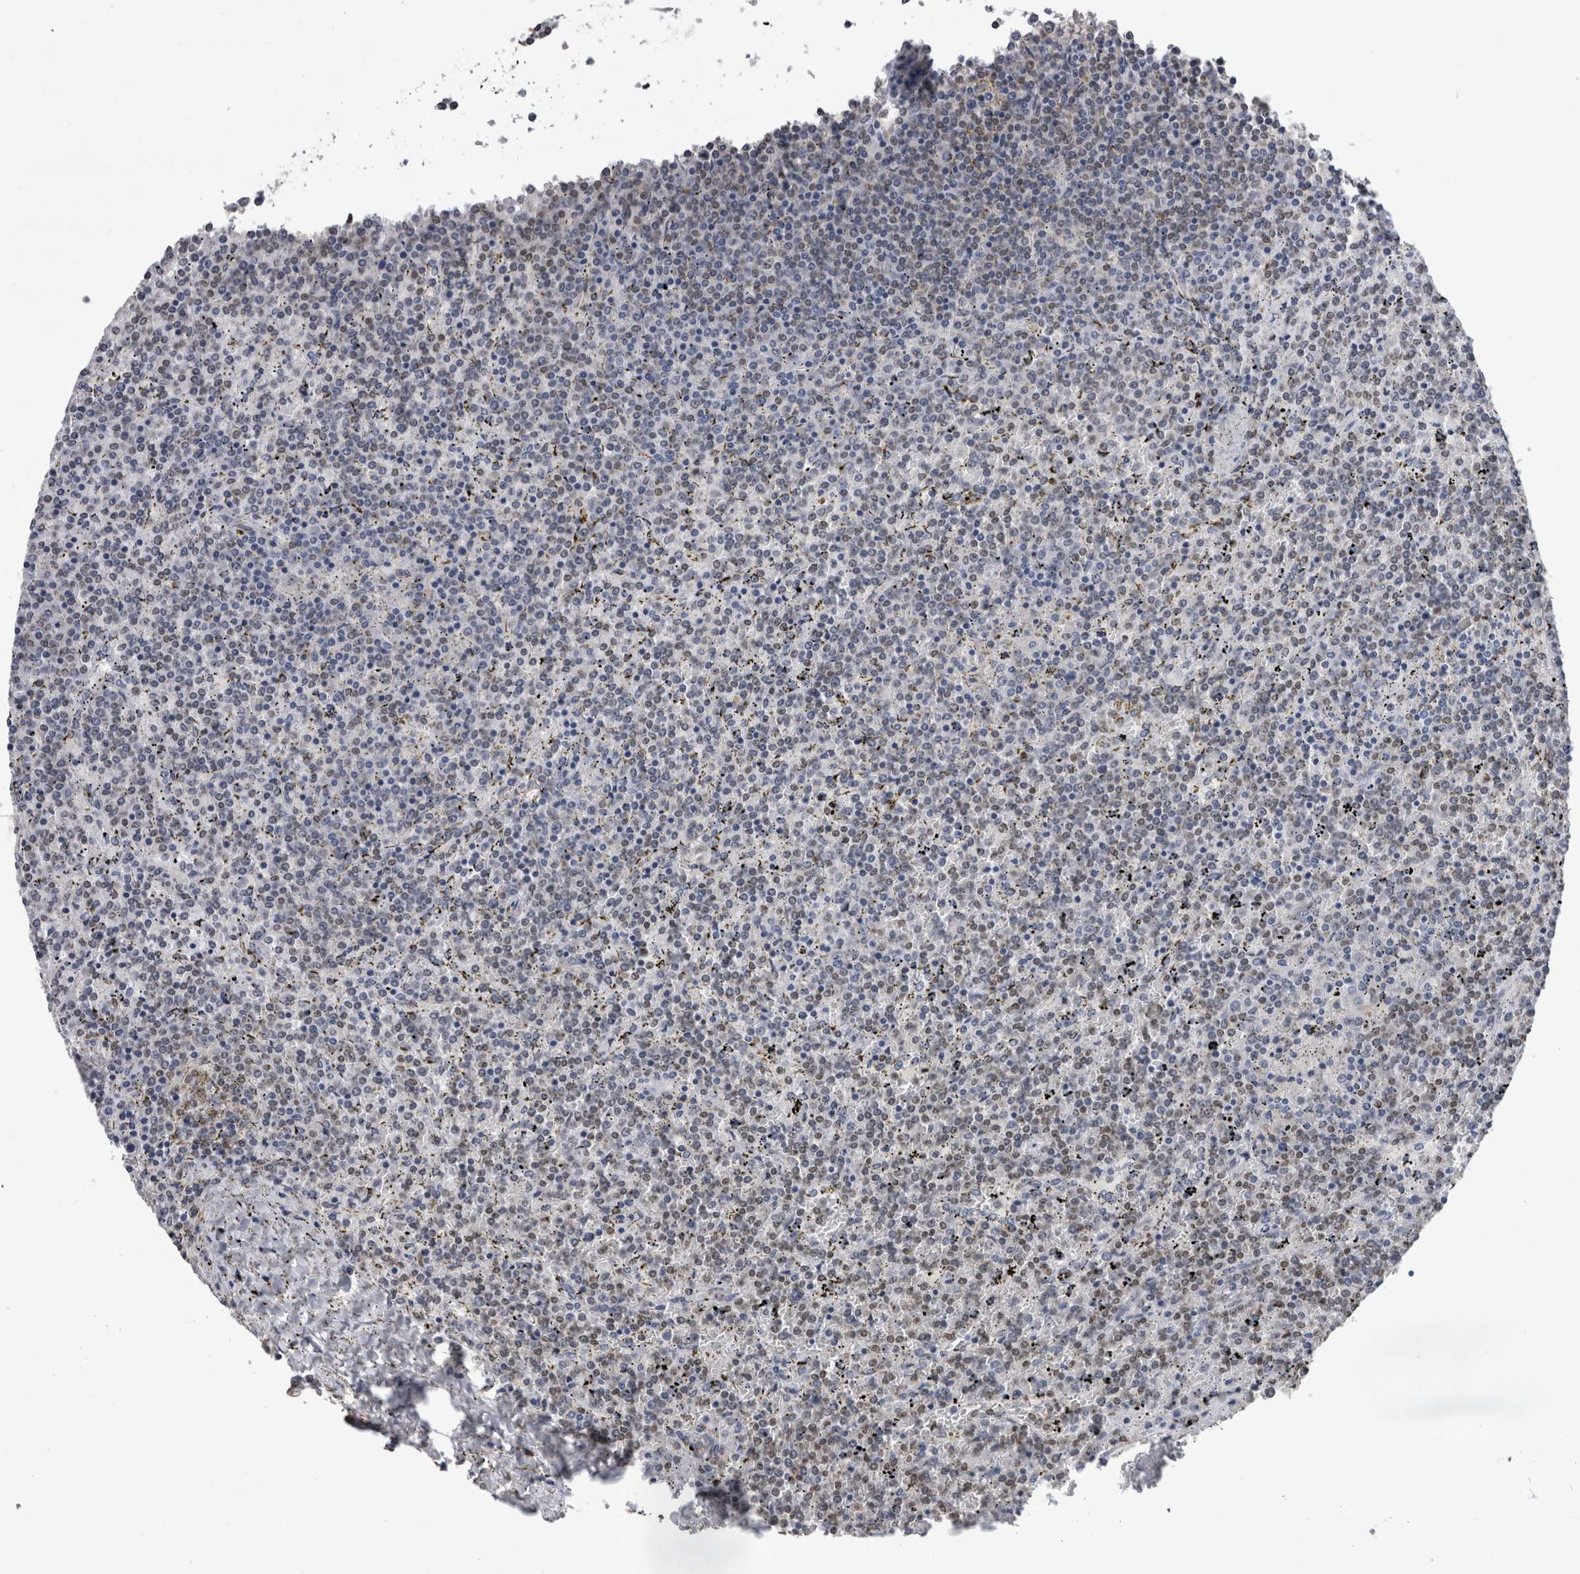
{"staining": {"intensity": "negative", "quantity": "none", "location": "none"}, "tissue": "lymphoma", "cell_type": "Tumor cells", "image_type": "cancer", "snomed": [{"axis": "morphology", "description": "Malignant lymphoma, non-Hodgkin's type, Low grade"}, {"axis": "topography", "description": "Spleen"}], "caption": "The image demonstrates no staining of tumor cells in lymphoma.", "gene": "PAX5", "patient": {"sex": "female", "age": 19}}